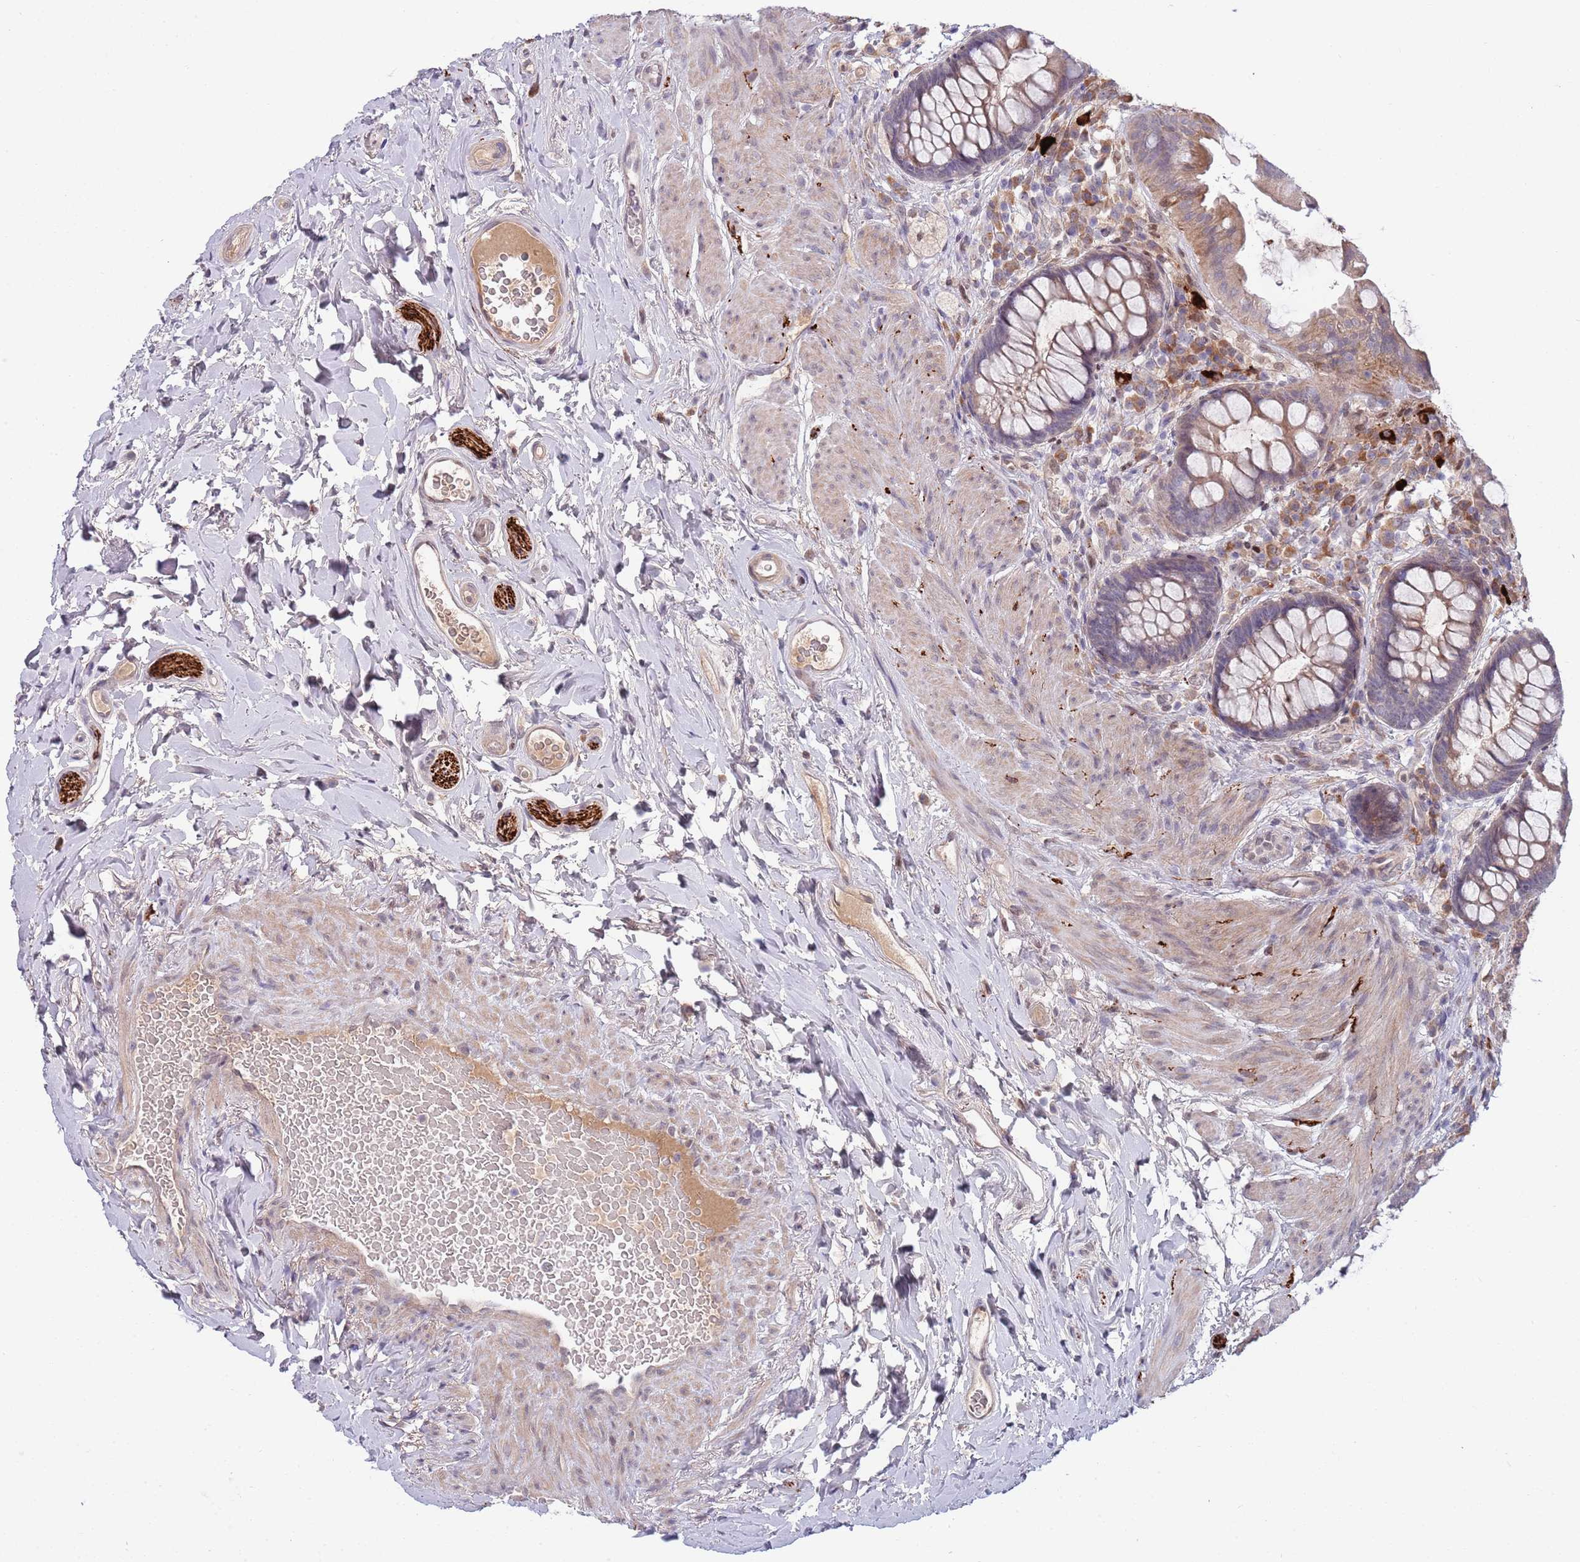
{"staining": {"intensity": "moderate", "quantity": "25%-75%", "location": "cytoplasmic/membranous"}, "tissue": "rectum", "cell_type": "Glandular cells", "image_type": "normal", "snomed": [{"axis": "morphology", "description": "Normal tissue, NOS"}, {"axis": "topography", "description": "Rectum"}, {"axis": "topography", "description": "Peripheral nerve tissue"}], "caption": "About 25%-75% of glandular cells in unremarkable human rectum exhibit moderate cytoplasmic/membranous protein positivity as visualized by brown immunohistochemical staining.", "gene": "NLRP6", "patient": {"sex": "female", "age": 69}}